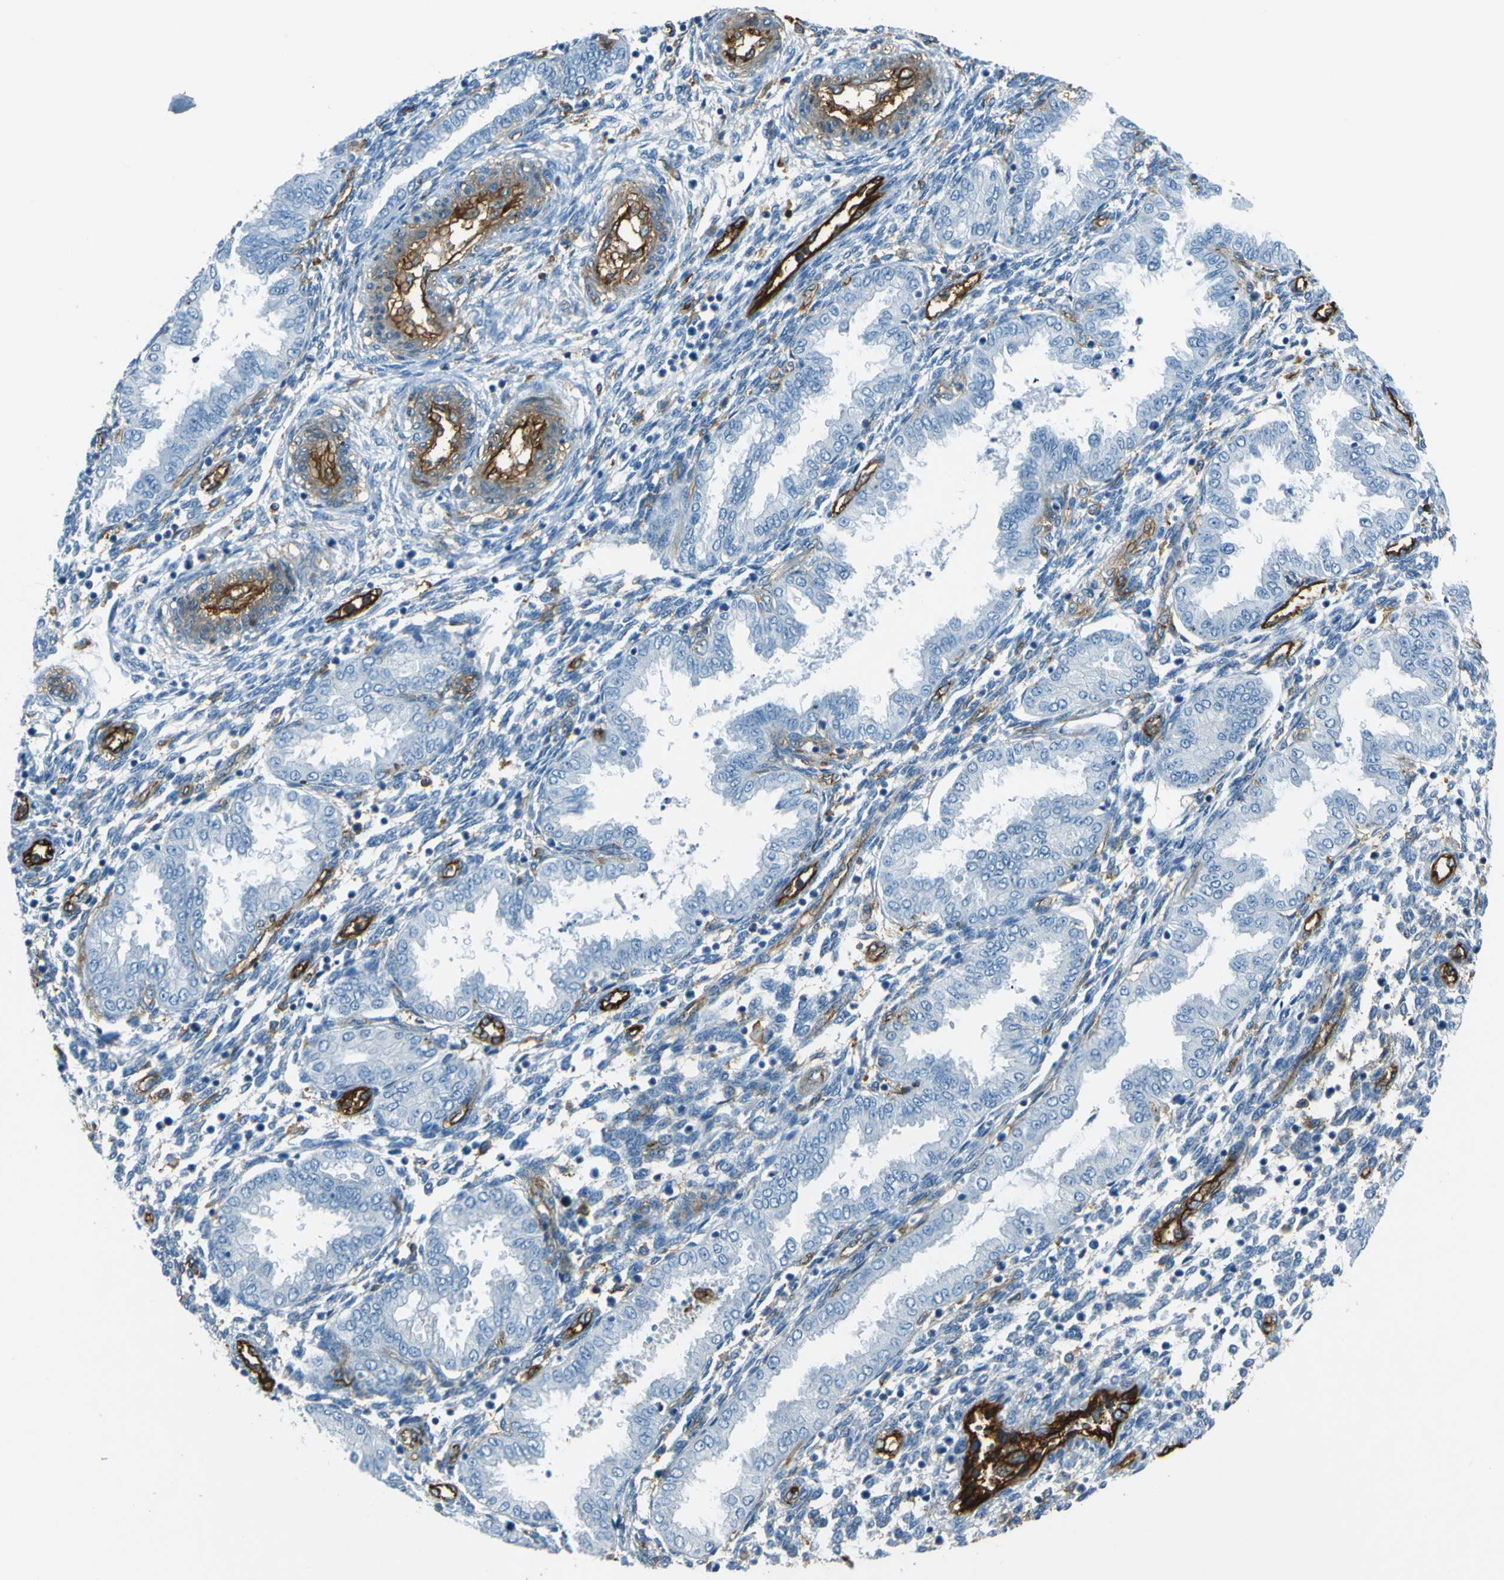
{"staining": {"intensity": "negative", "quantity": "none", "location": "none"}, "tissue": "endometrium", "cell_type": "Cells in endometrial stroma", "image_type": "normal", "snomed": [{"axis": "morphology", "description": "Normal tissue, NOS"}, {"axis": "topography", "description": "Endometrium"}], "caption": "Immunohistochemical staining of normal human endometrium exhibits no significant expression in cells in endometrial stroma. (DAB (3,3'-diaminobenzidine) immunohistochemistry visualized using brightfield microscopy, high magnification).", "gene": "ENTPD1", "patient": {"sex": "female", "age": 33}}